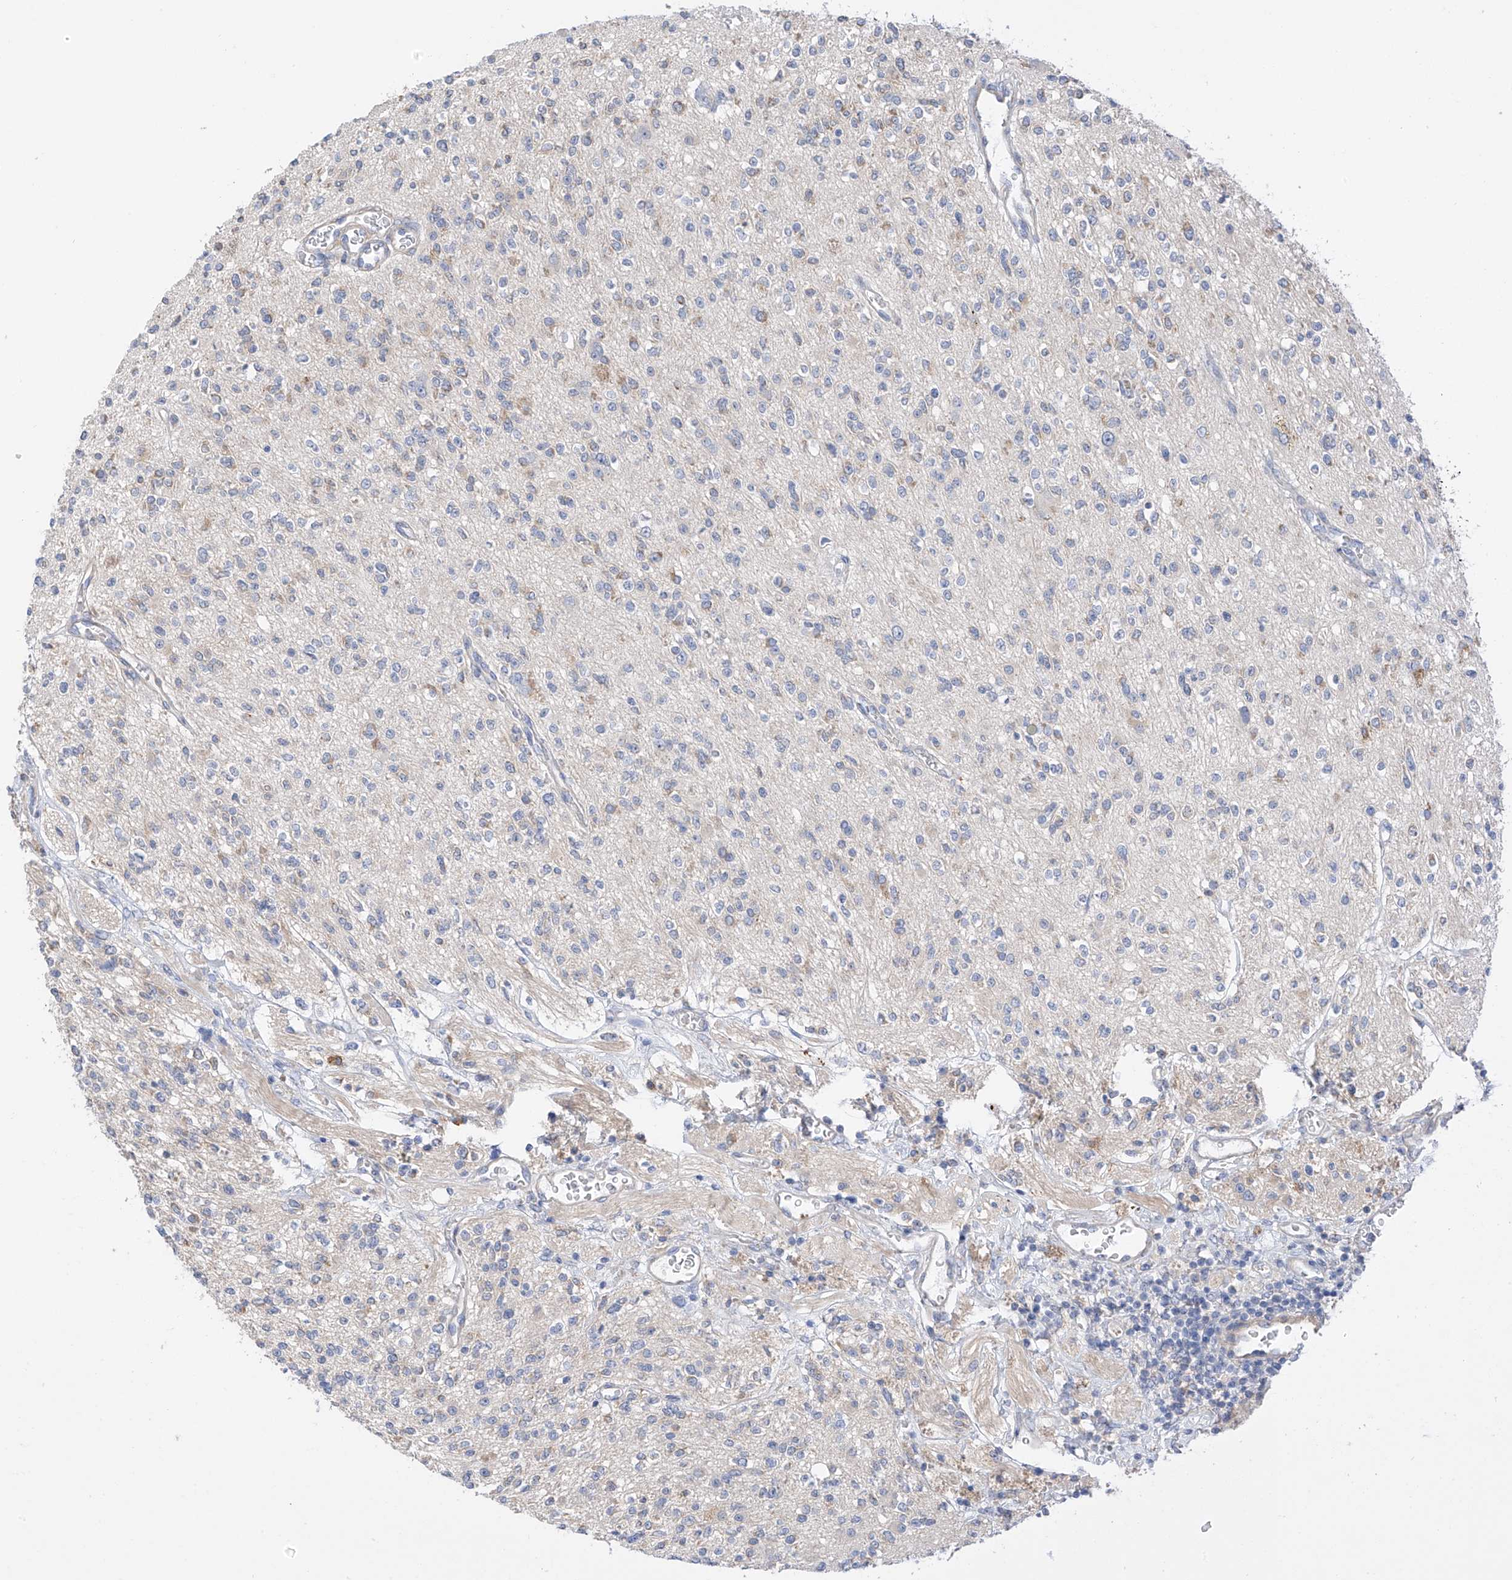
{"staining": {"intensity": "negative", "quantity": "none", "location": "none"}, "tissue": "glioma", "cell_type": "Tumor cells", "image_type": "cancer", "snomed": [{"axis": "morphology", "description": "Glioma, malignant, High grade"}, {"axis": "topography", "description": "Brain"}], "caption": "Human malignant glioma (high-grade) stained for a protein using immunohistochemistry (IHC) displays no staining in tumor cells.", "gene": "REC8", "patient": {"sex": "male", "age": 34}}